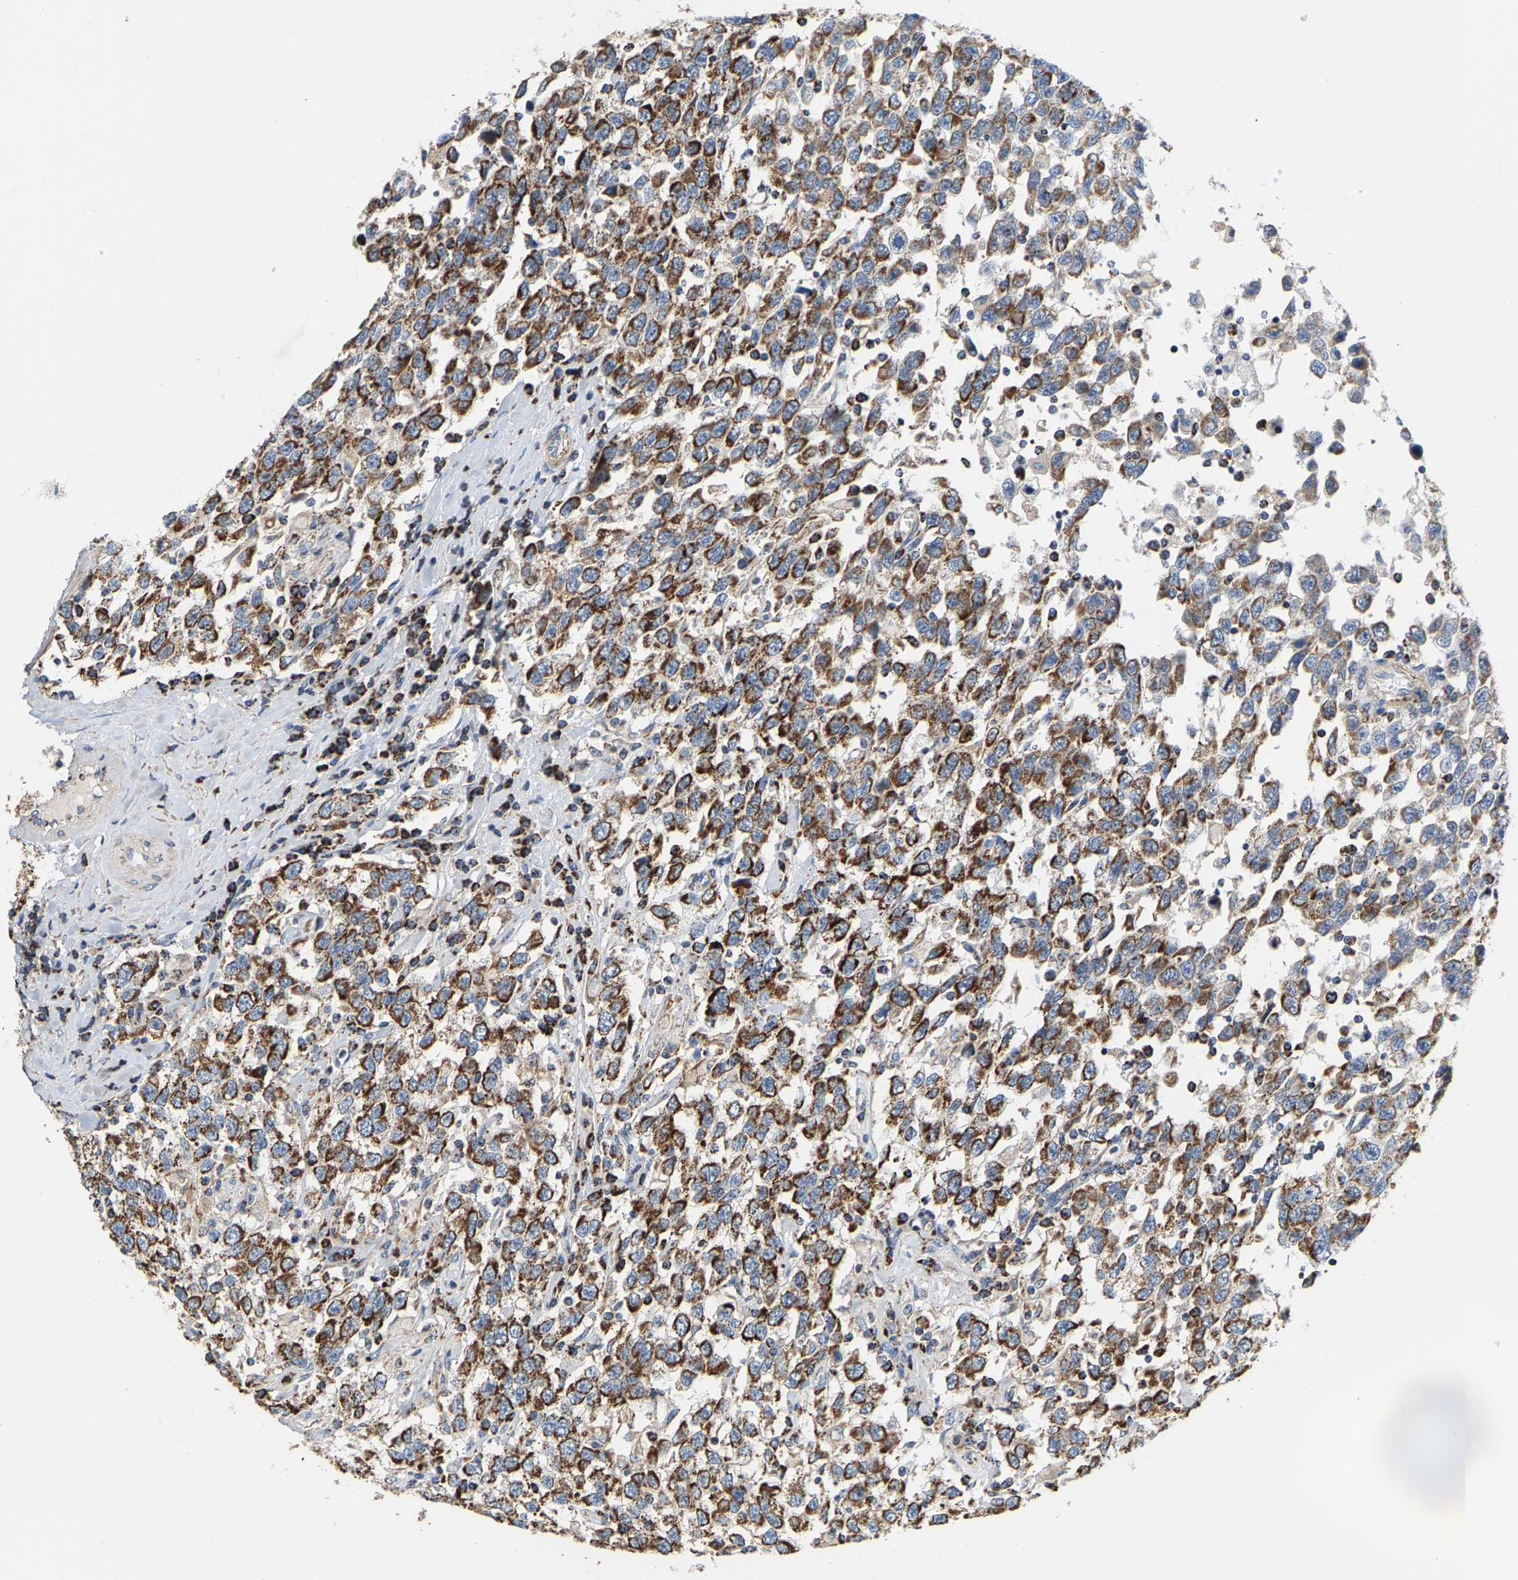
{"staining": {"intensity": "strong", "quantity": "25%-75%", "location": "cytoplasmic/membranous"}, "tissue": "testis cancer", "cell_type": "Tumor cells", "image_type": "cancer", "snomed": [{"axis": "morphology", "description": "Seminoma, NOS"}, {"axis": "topography", "description": "Testis"}], "caption": "Protein expression by immunohistochemistry (IHC) exhibits strong cytoplasmic/membranous positivity in about 25%-75% of tumor cells in testis cancer.", "gene": "SHMT2", "patient": {"sex": "male", "age": 41}}